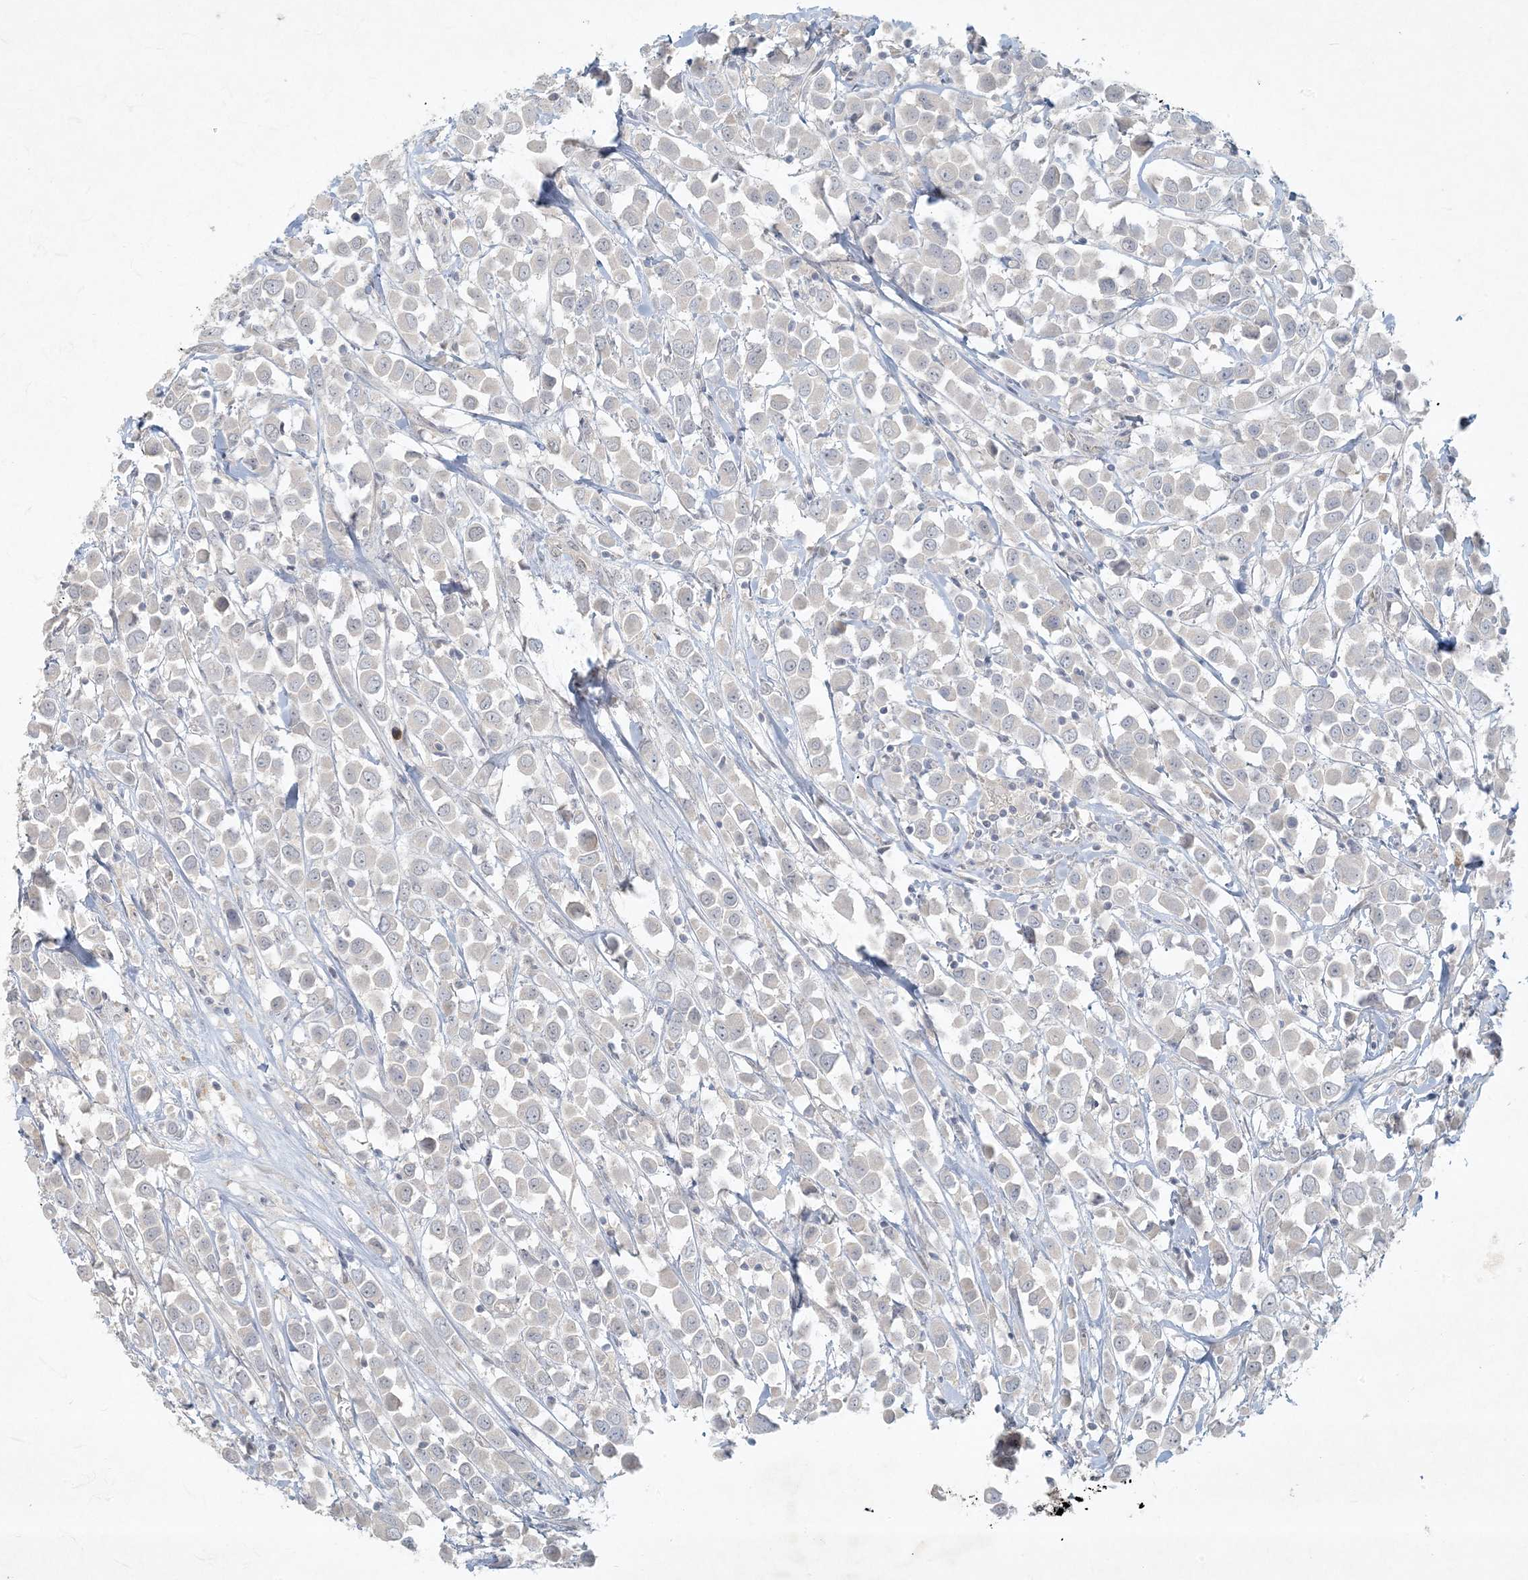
{"staining": {"intensity": "negative", "quantity": "none", "location": "none"}, "tissue": "breast cancer", "cell_type": "Tumor cells", "image_type": "cancer", "snomed": [{"axis": "morphology", "description": "Duct carcinoma"}, {"axis": "topography", "description": "Breast"}], "caption": "Image shows no protein staining in tumor cells of breast cancer tissue.", "gene": "BCORL1", "patient": {"sex": "female", "age": 61}}